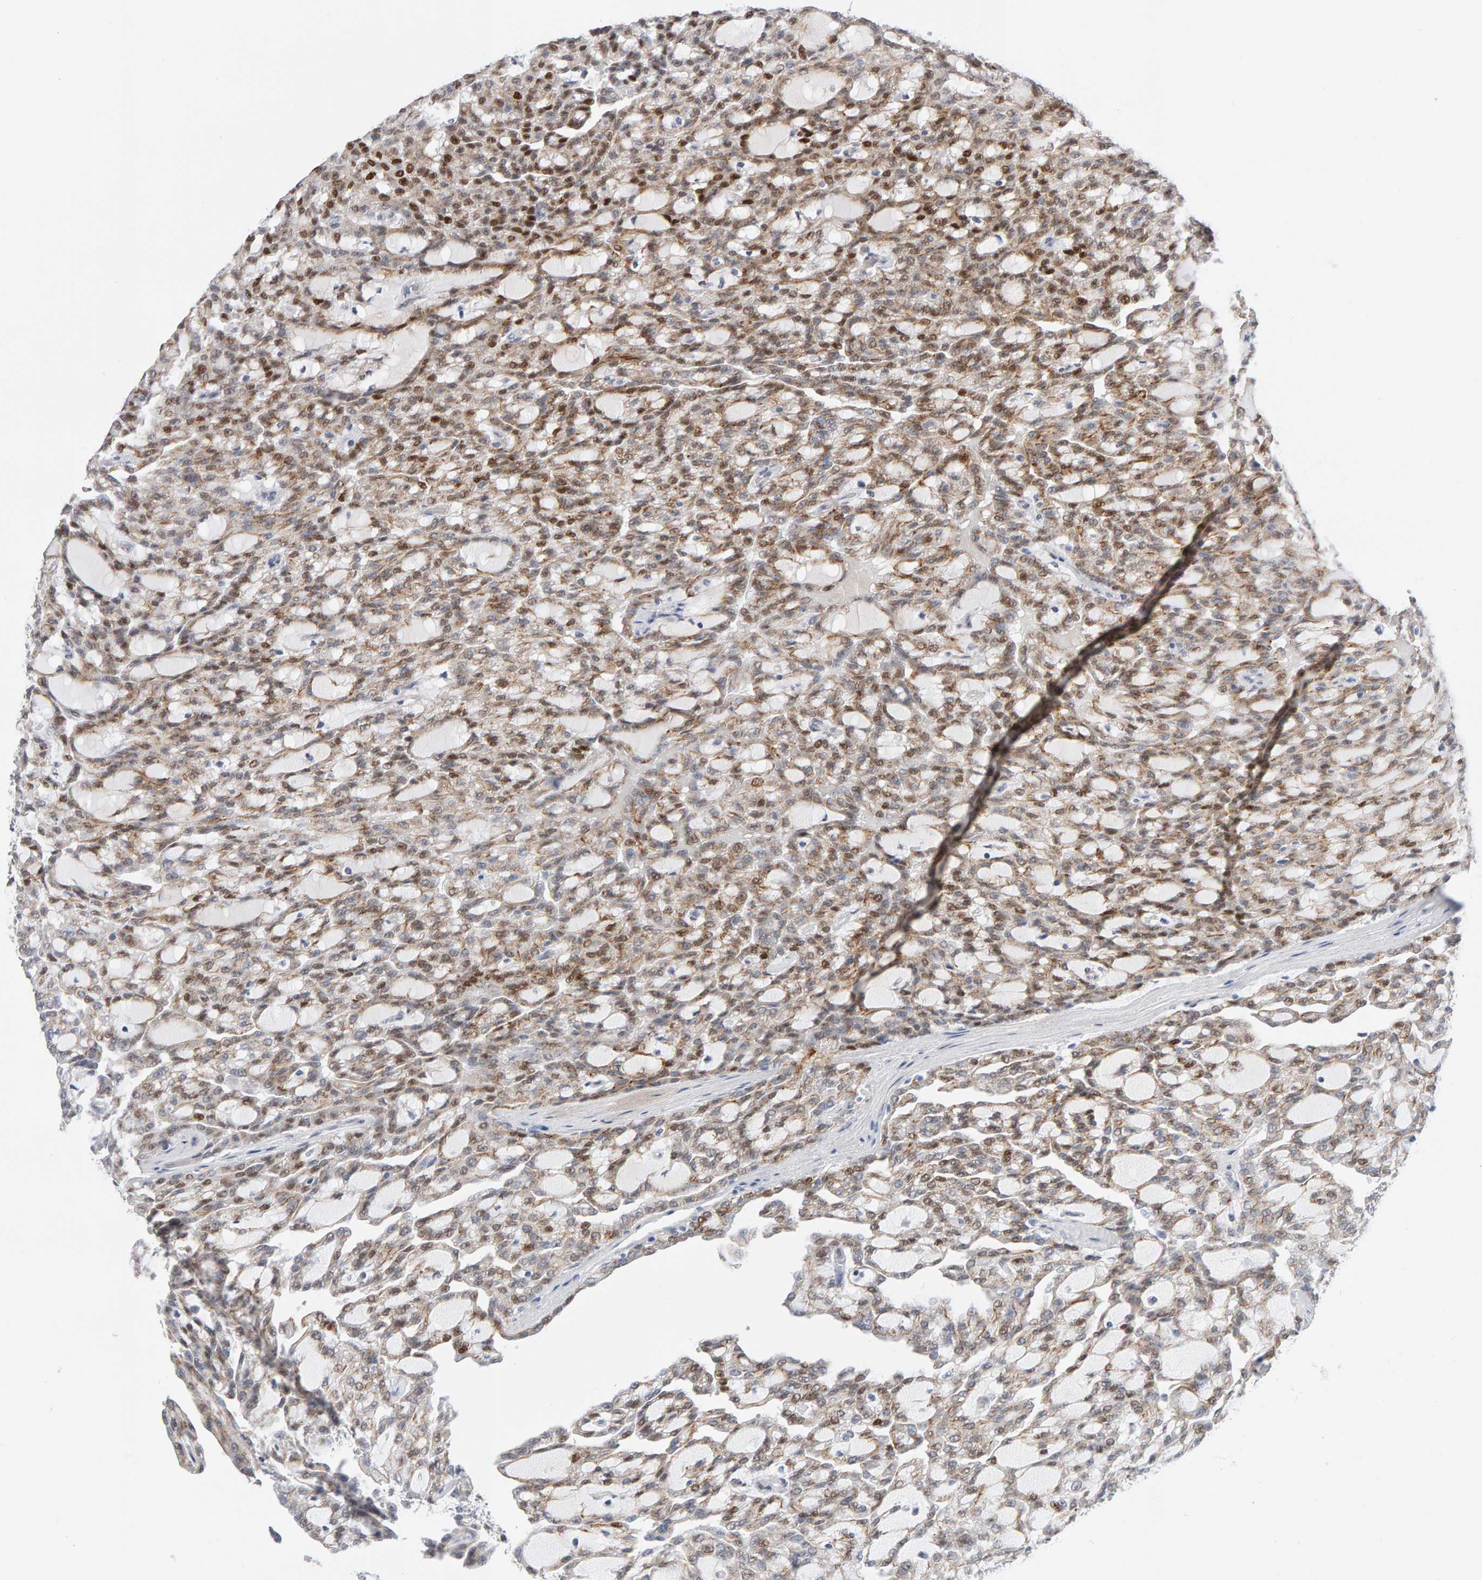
{"staining": {"intensity": "moderate", "quantity": ">75%", "location": "nuclear"}, "tissue": "renal cancer", "cell_type": "Tumor cells", "image_type": "cancer", "snomed": [{"axis": "morphology", "description": "Adenocarcinoma, NOS"}, {"axis": "topography", "description": "Kidney"}], "caption": "About >75% of tumor cells in adenocarcinoma (renal) display moderate nuclear protein positivity as visualized by brown immunohistochemical staining.", "gene": "HNF4A", "patient": {"sex": "male", "age": 63}}